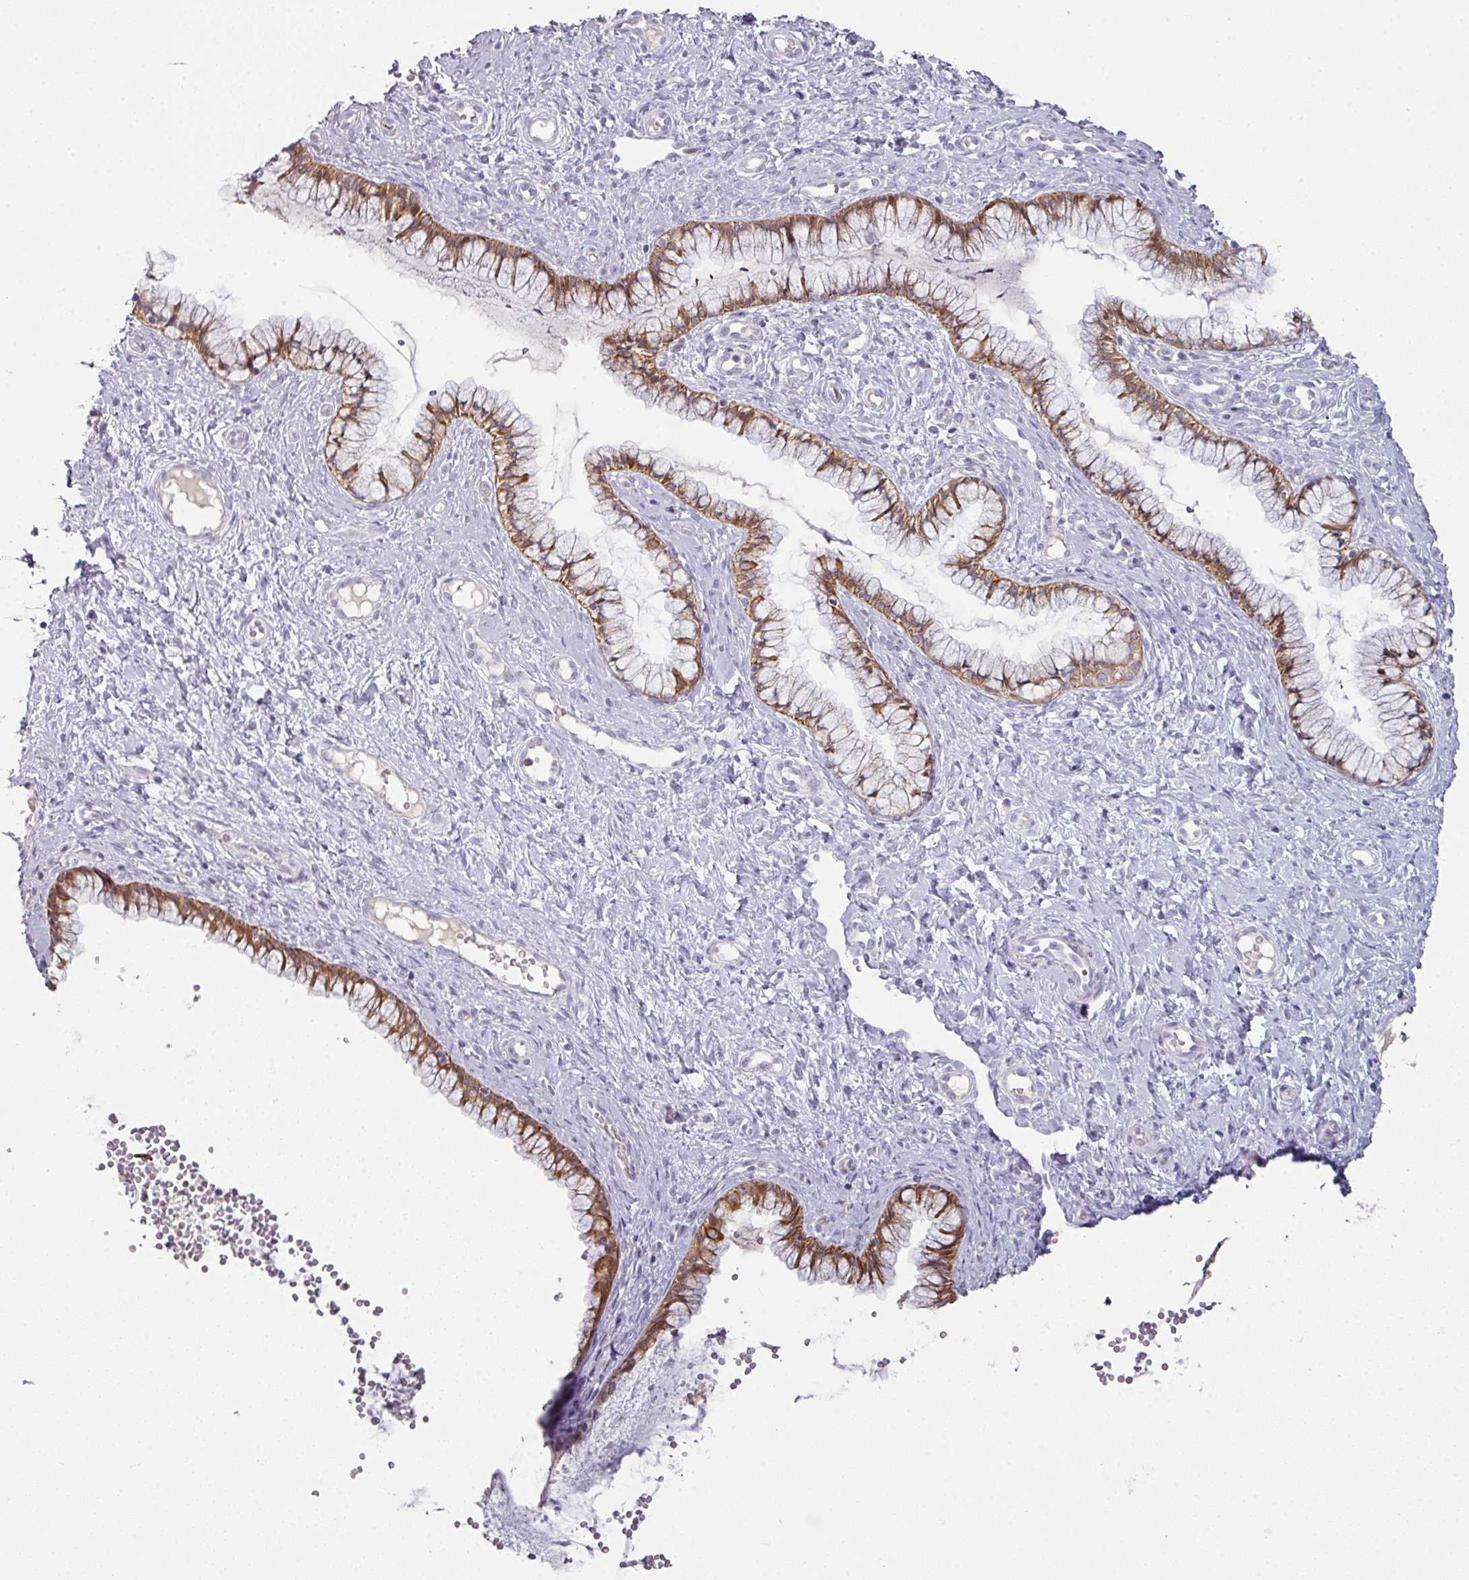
{"staining": {"intensity": "moderate", "quantity": ">75%", "location": "cytoplasmic/membranous"}, "tissue": "cervix", "cell_type": "Glandular cells", "image_type": "normal", "snomed": [{"axis": "morphology", "description": "Normal tissue, NOS"}, {"axis": "topography", "description": "Cervix"}], "caption": "Immunohistochemical staining of normal cervix shows medium levels of moderate cytoplasmic/membranous staining in about >75% of glandular cells.", "gene": "GTF2H3", "patient": {"sex": "female", "age": 36}}